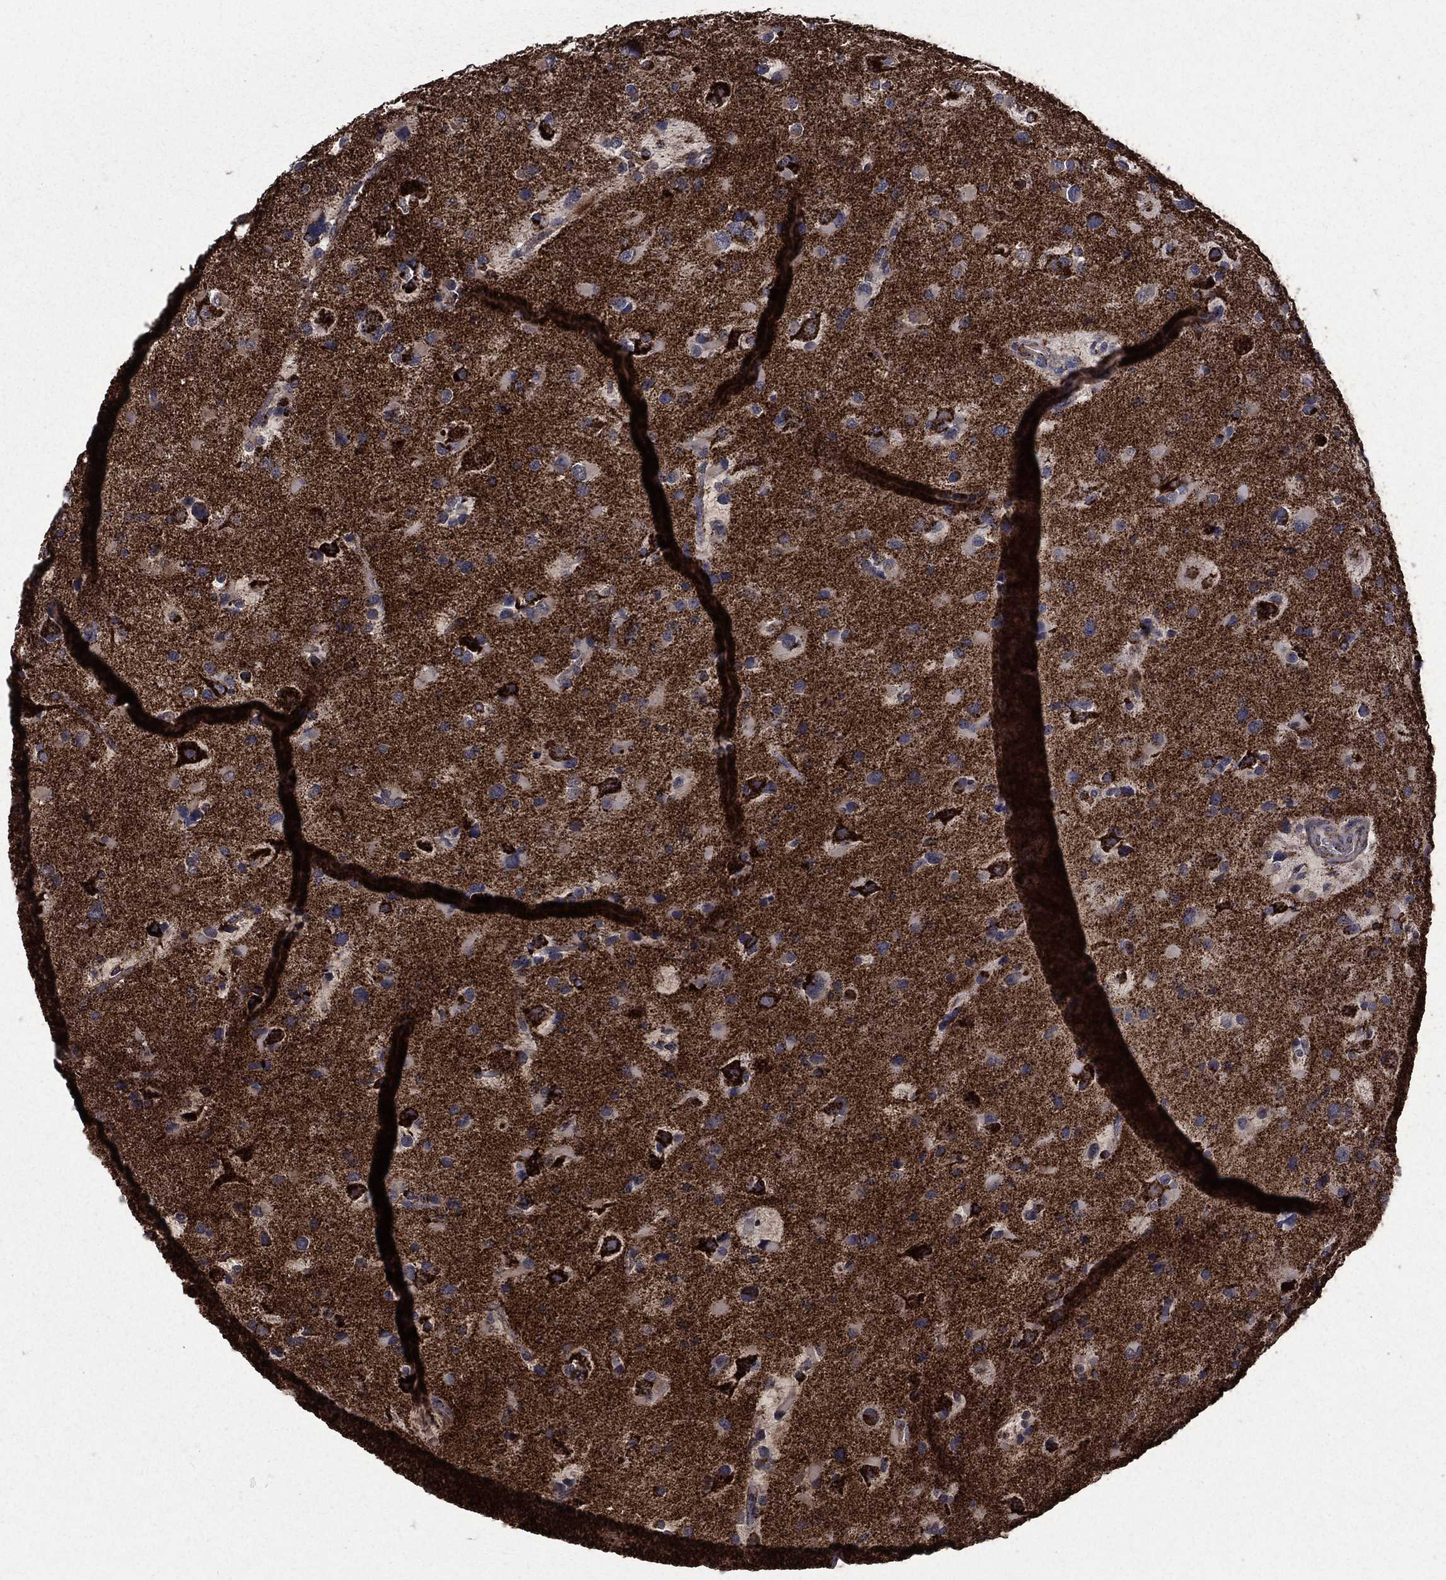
{"staining": {"intensity": "strong", "quantity": "<25%", "location": "cytoplasmic/membranous"}, "tissue": "glioma", "cell_type": "Tumor cells", "image_type": "cancer", "snomed": [{"axis": "morphology", "description": "Glioma, malignant, Low grade"}, {"axis": "topography", "description": "Brain"}], "caption": "There is medium levels of strong cytoplasmic/membranous staining in tumor cells of malignant low-grade glioma, as demonstrated by immunohistochemical staining (brown color).", "gene": "GOT2", "patient": {"sex": "female", "age": 32}}